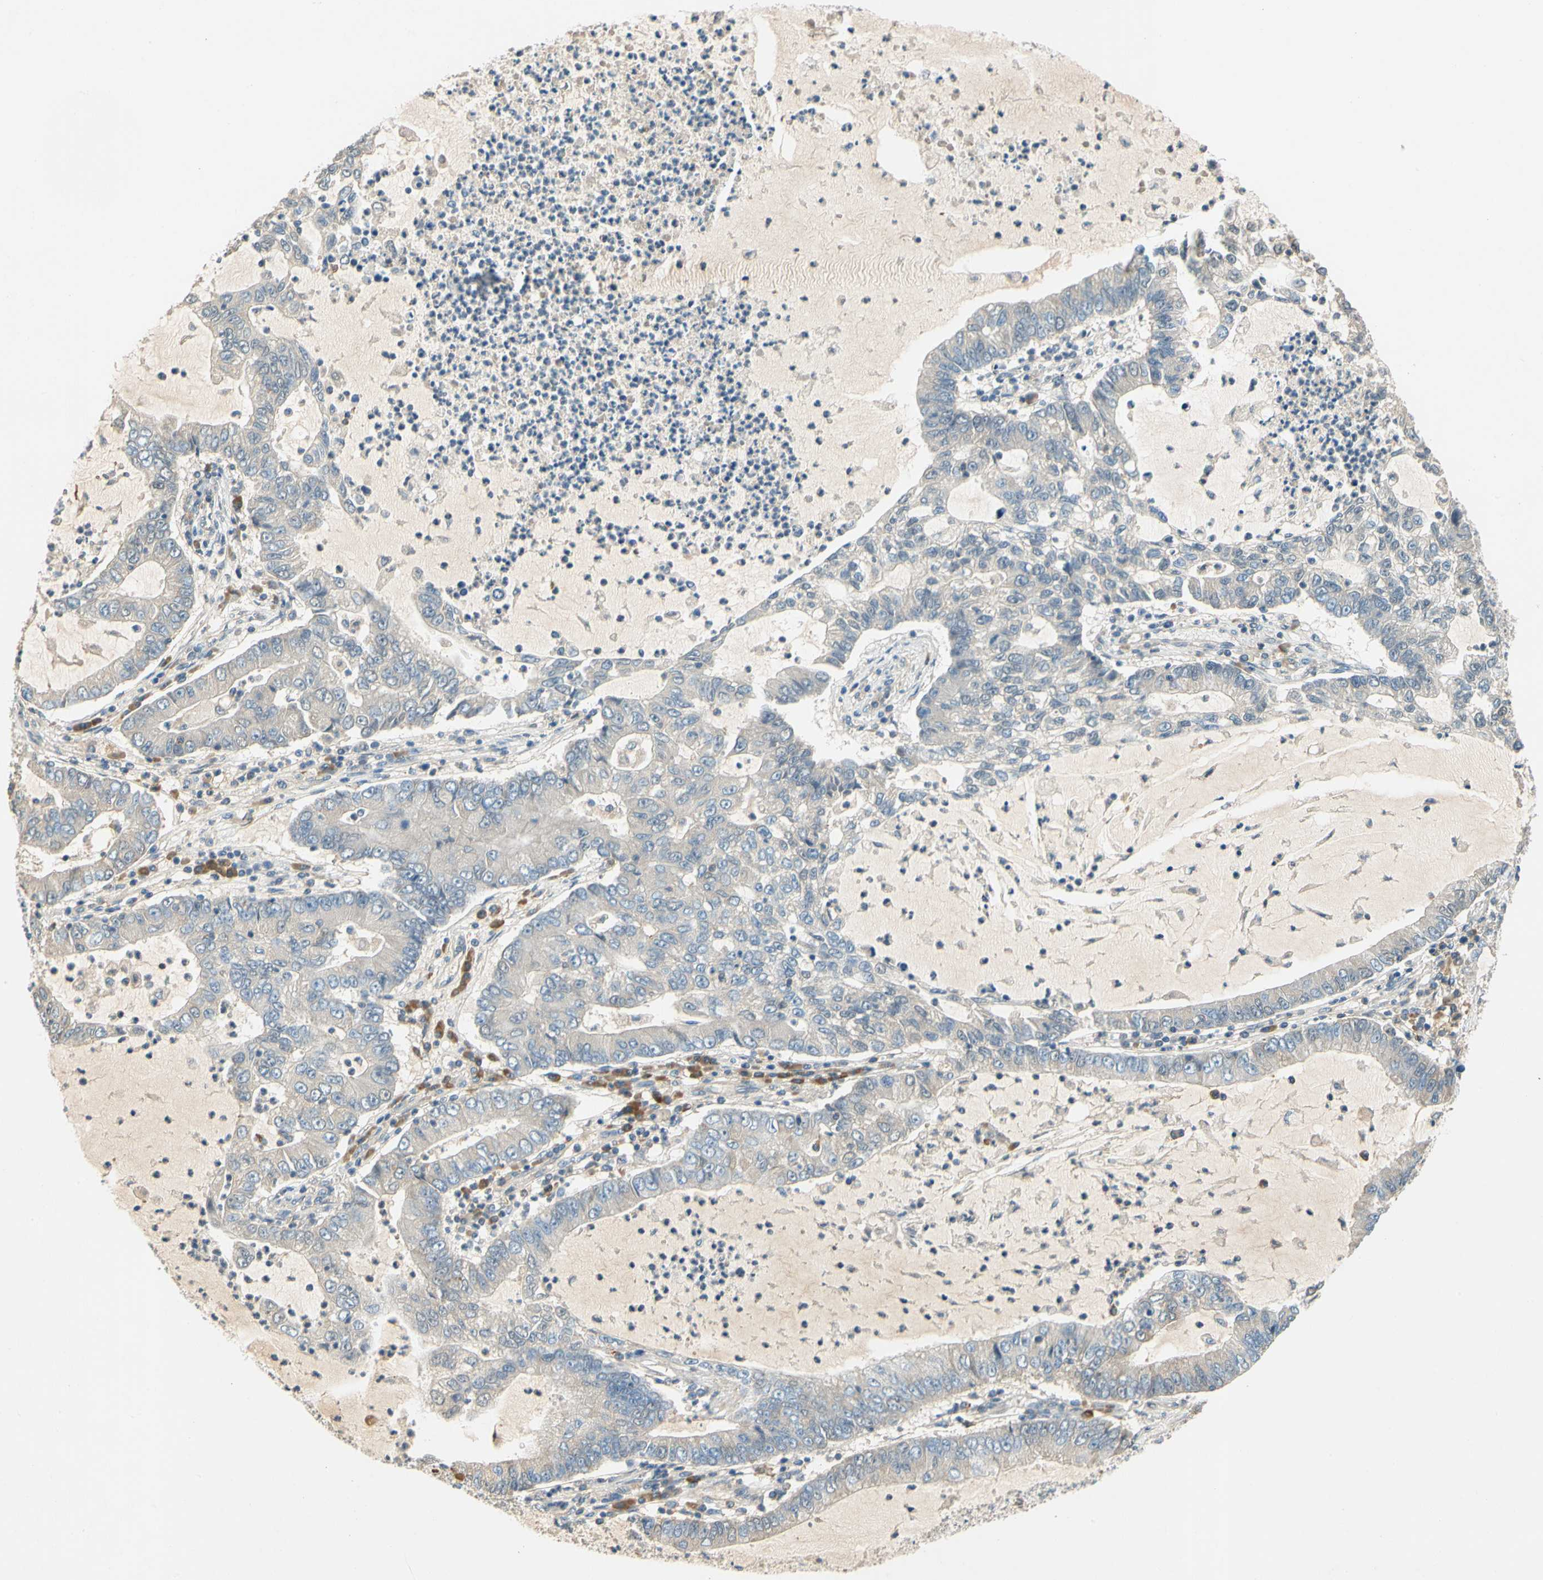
{"staining": {"intensity": "weak", "quantity": "25%-75%", "location": "cytoplasmic/membranous"}, "tissue": "lung cancer", "cell_type": "Tumor cells", "image_type": "cancer", "snomed": [{"axis": "morphology", "description": "Adenocarcinoma, NOS"}, {"axis": "topography", "description": "Lung"}], "caption": "Protein staining of lung adenocarcinoma tissue displays weak cytoplasmic/membranous positivity in about 25%-75% of tumor cells.", "gene": "WIPI1", "patient": {"sex": "female", "age": 51}}